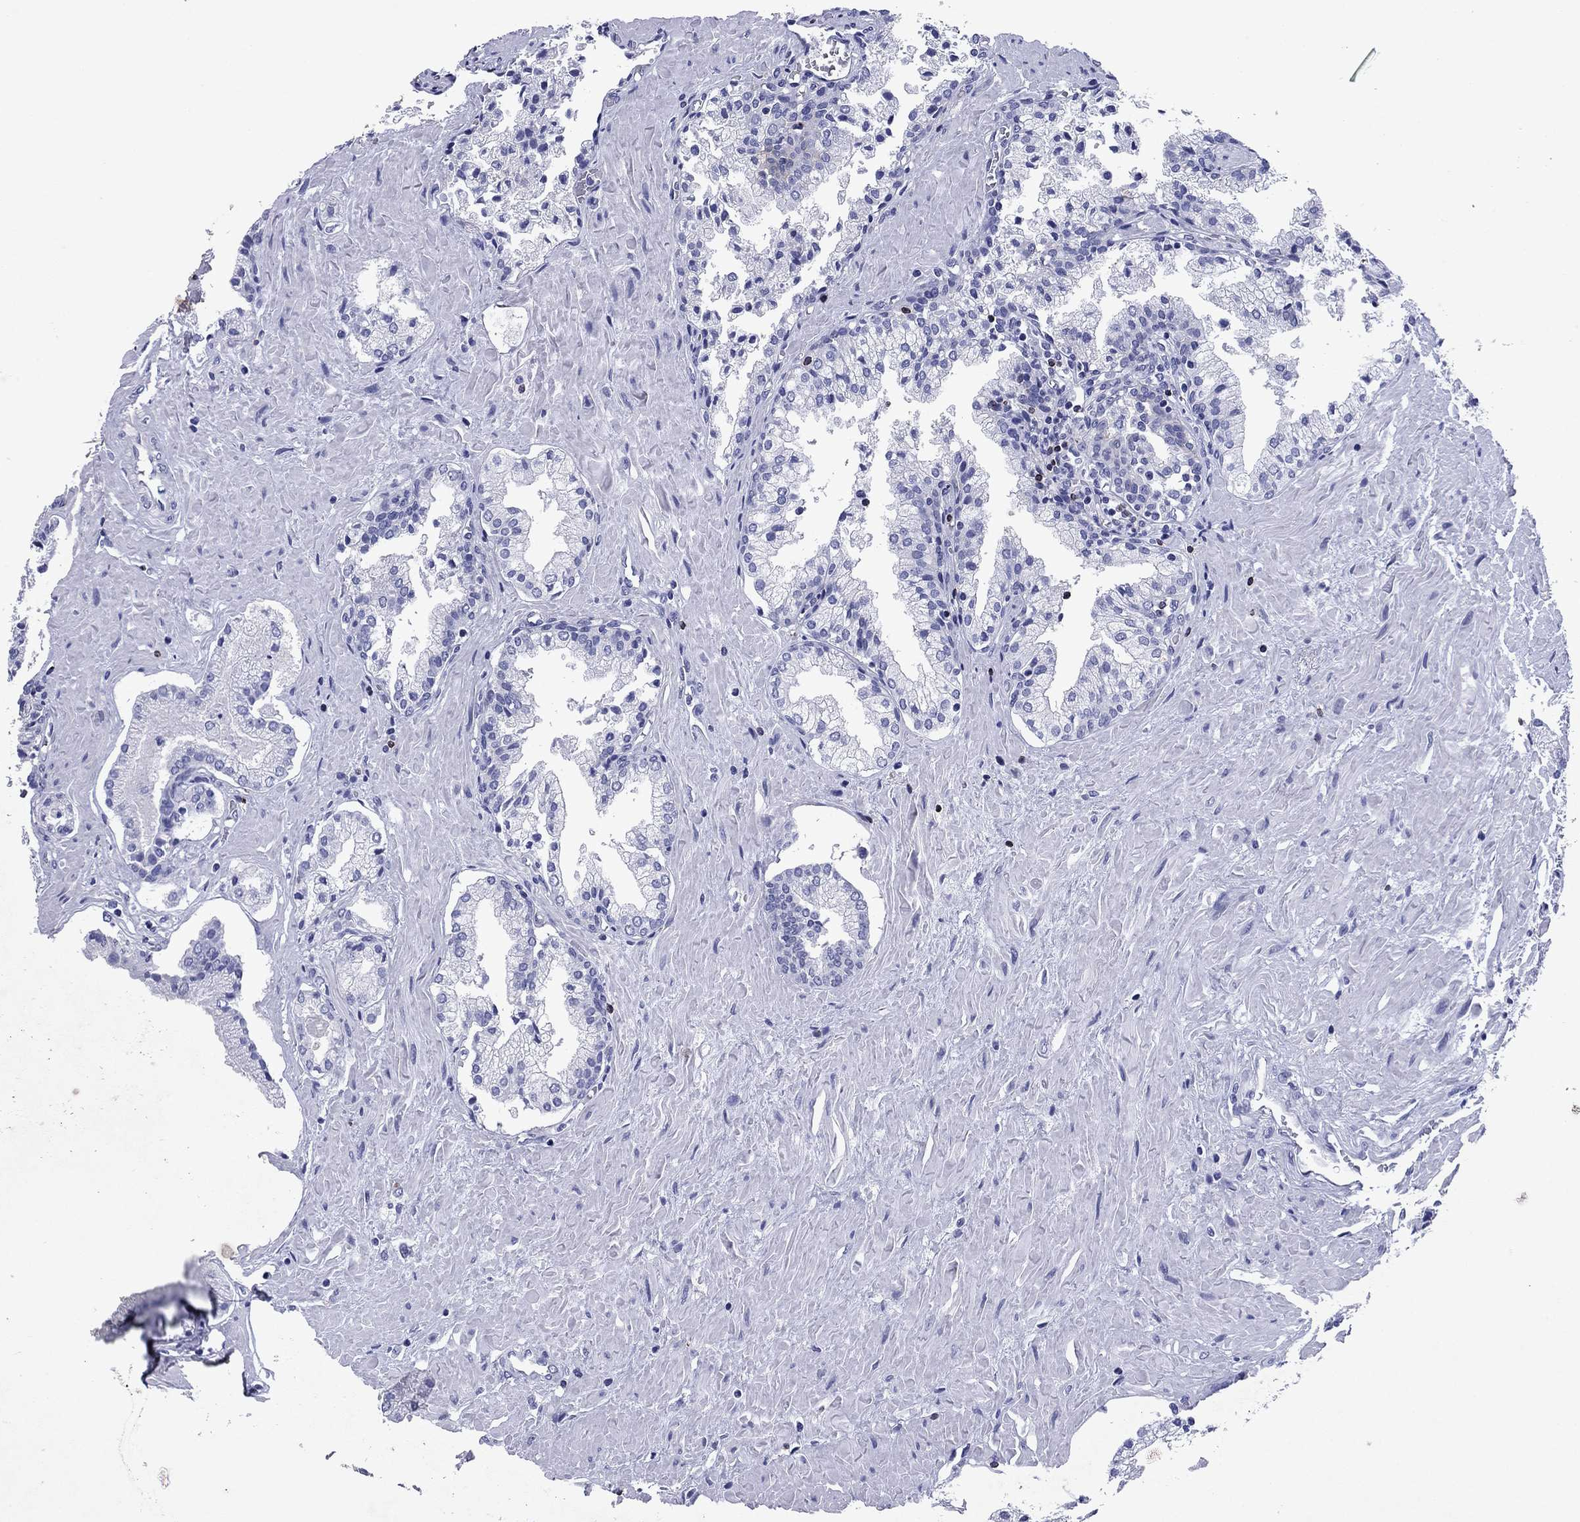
{"staining": {"intensity": "negative", "quantity": "none", "location": "none"}, "tissue": "prostate cancer", "cell_type": "Tumor cells", "image_type": "cancer", "snomed": [{"axis": "morphology", "description": "Adenocarcinoma, NOS"}, {"axis": "topography", "description": "Prostate and seminal vesicle, NOS"}, {"axis": "topography", "description": "Prostate"}], "caption": "High power microscopy histopathology image of an IHC histopathology image of adenocarcinoma (prostate), revealing no significant expression in tumor cells.", "gene": "GZMK", "patient": {"sex": "male", "age": 44}}